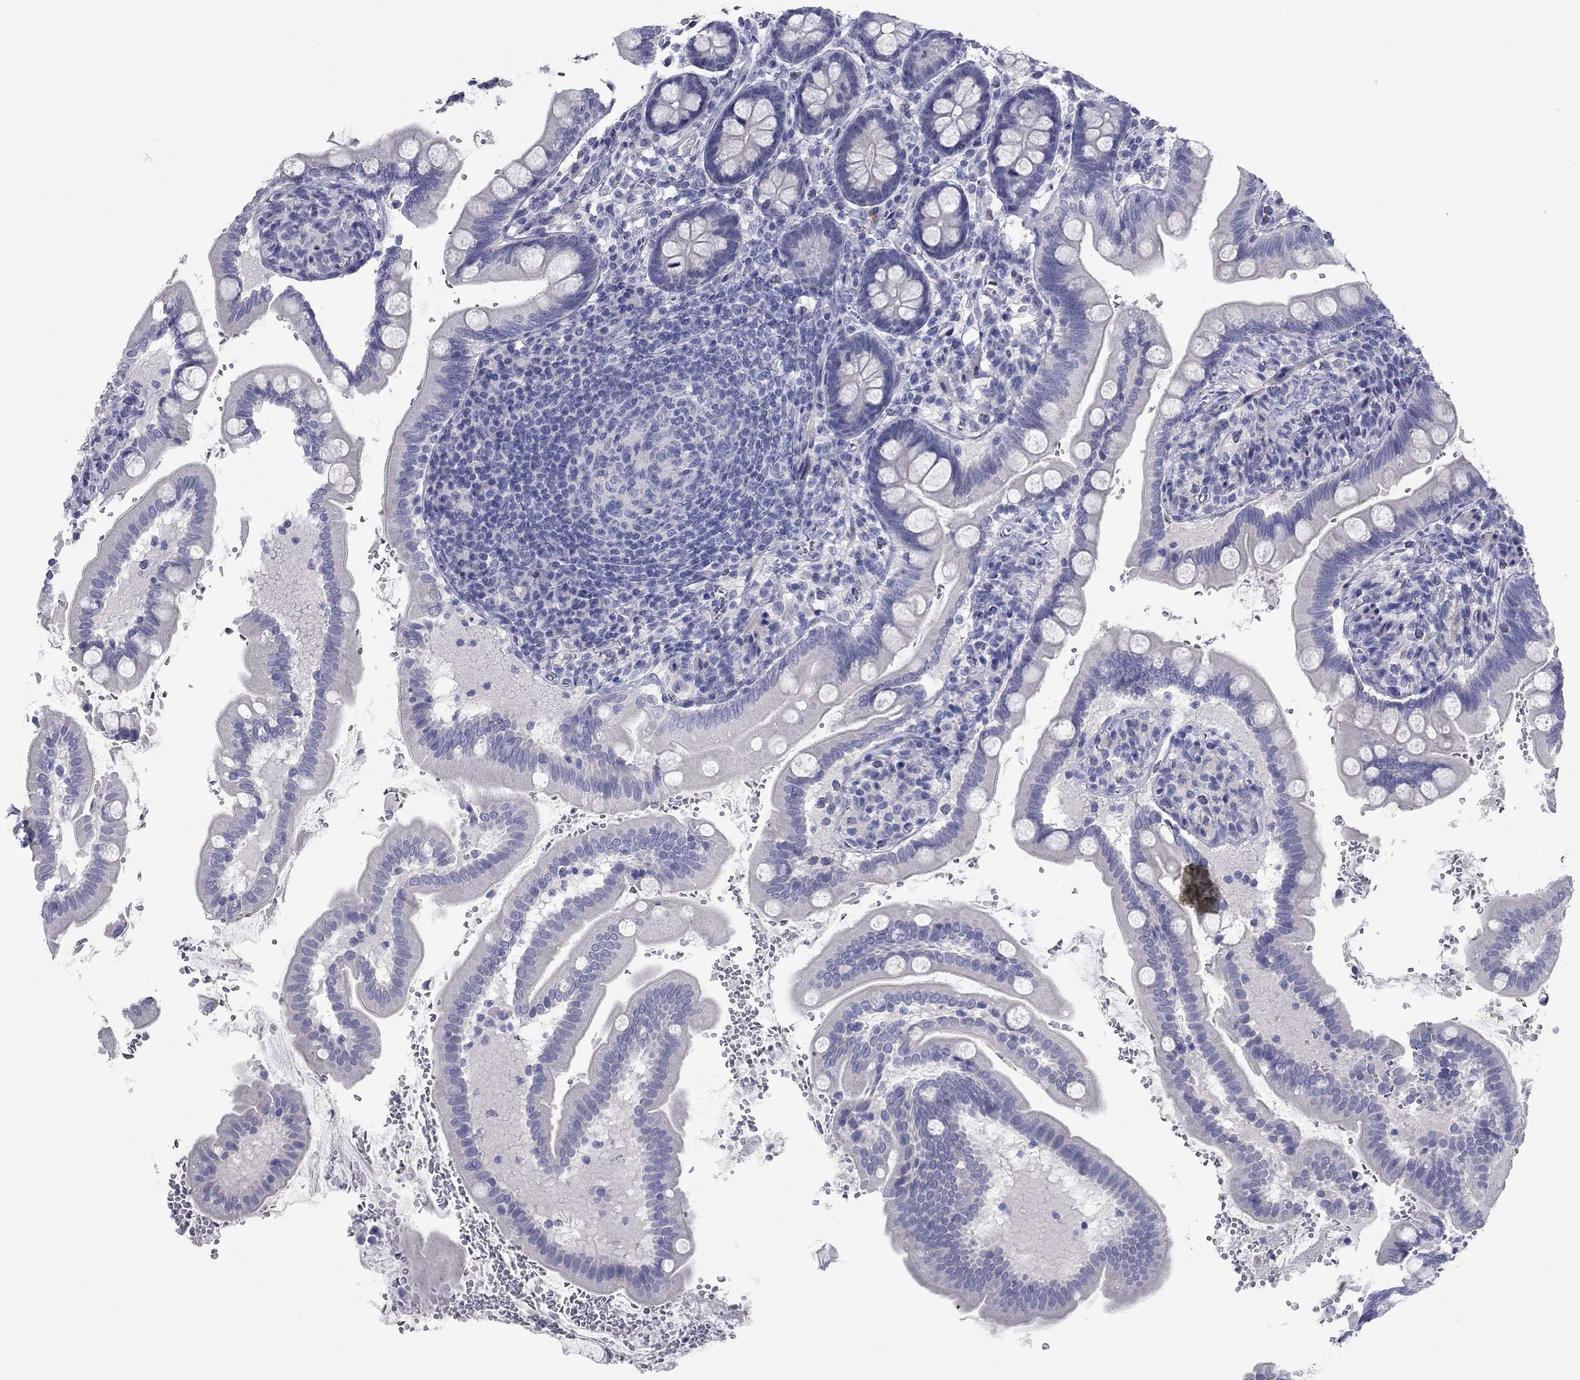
{"staining": {"intensity": "negative", "quantity": "none", "location": "none"}, "tissue": "small intestine", "cell_type": "Glandular cells", "image_type": "normal", "snomed": [{"axis": "morphology", "description": "Normal tissue, NOS"}, {"axis": "topography", "description": "Small intestine"}], "caption": "High power microscopy histopathology image of an IHC micrograph of benign small intestine, revealing no significant staining in glandular cells. Nuclei are stained in blue.", "gene": "KIRREL2", "patient": {"sex": "female", "age": 56}}